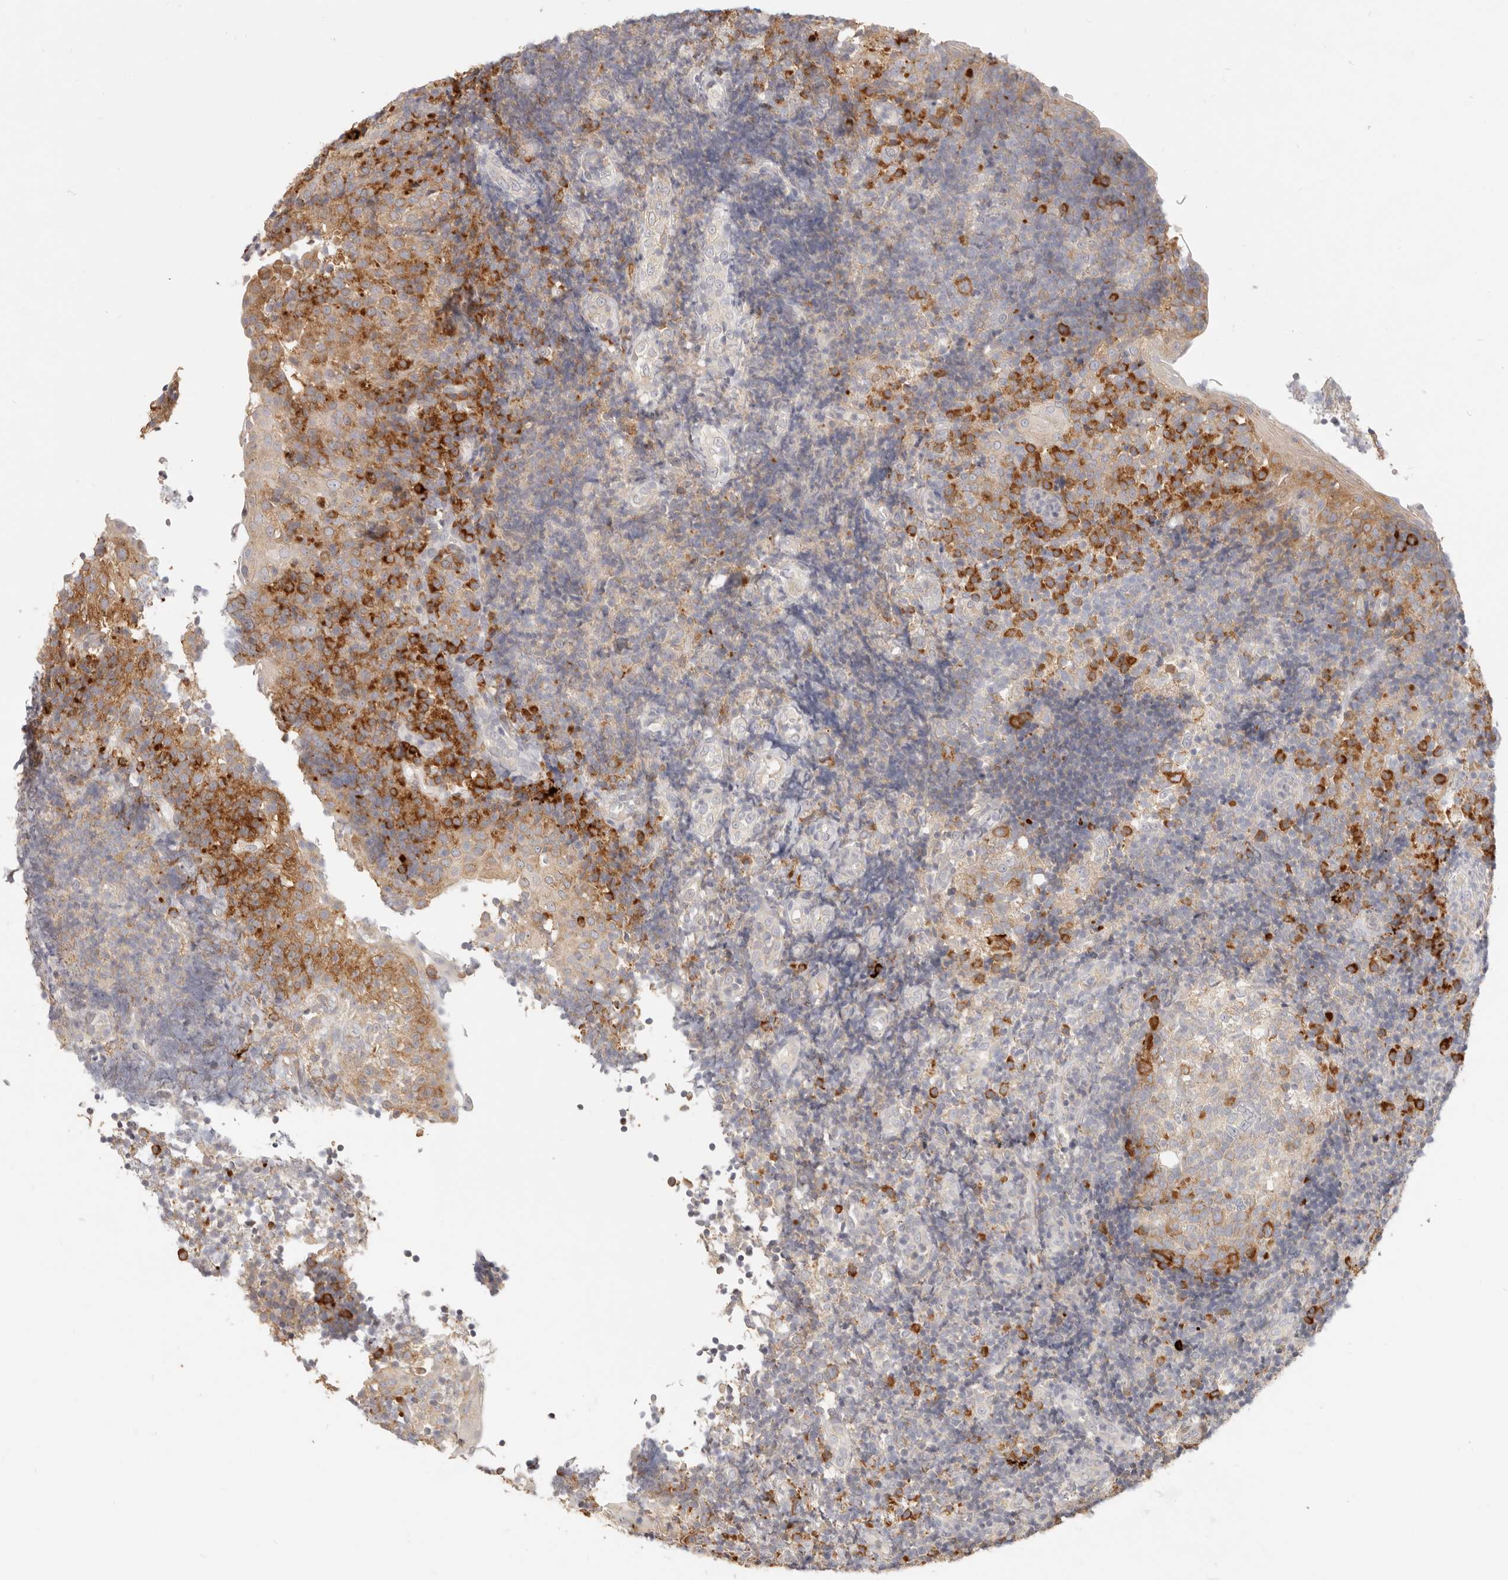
{"staining": {"intensity": "strong", "quantity": "<25%", "location": "cytoplasmic/membranous"}, "tissue": "tonsil", "cell_type": "Germinal center cells", "image_type": "normal", "snomed": [{"axis": "morphology", "description": "Normal tissue, NOS"}, {"axis": "topography", "description": "Tonsil"}], "caption": "A histopathology image showing strong cytoplasmic/membranous staining in approximately <25% of germinal center cells in unremarkable tonsil, as visualized by brown immunohistochemical staining.", "gene": "PABPC4", "patient": {"sex": "female", "age": 40}}